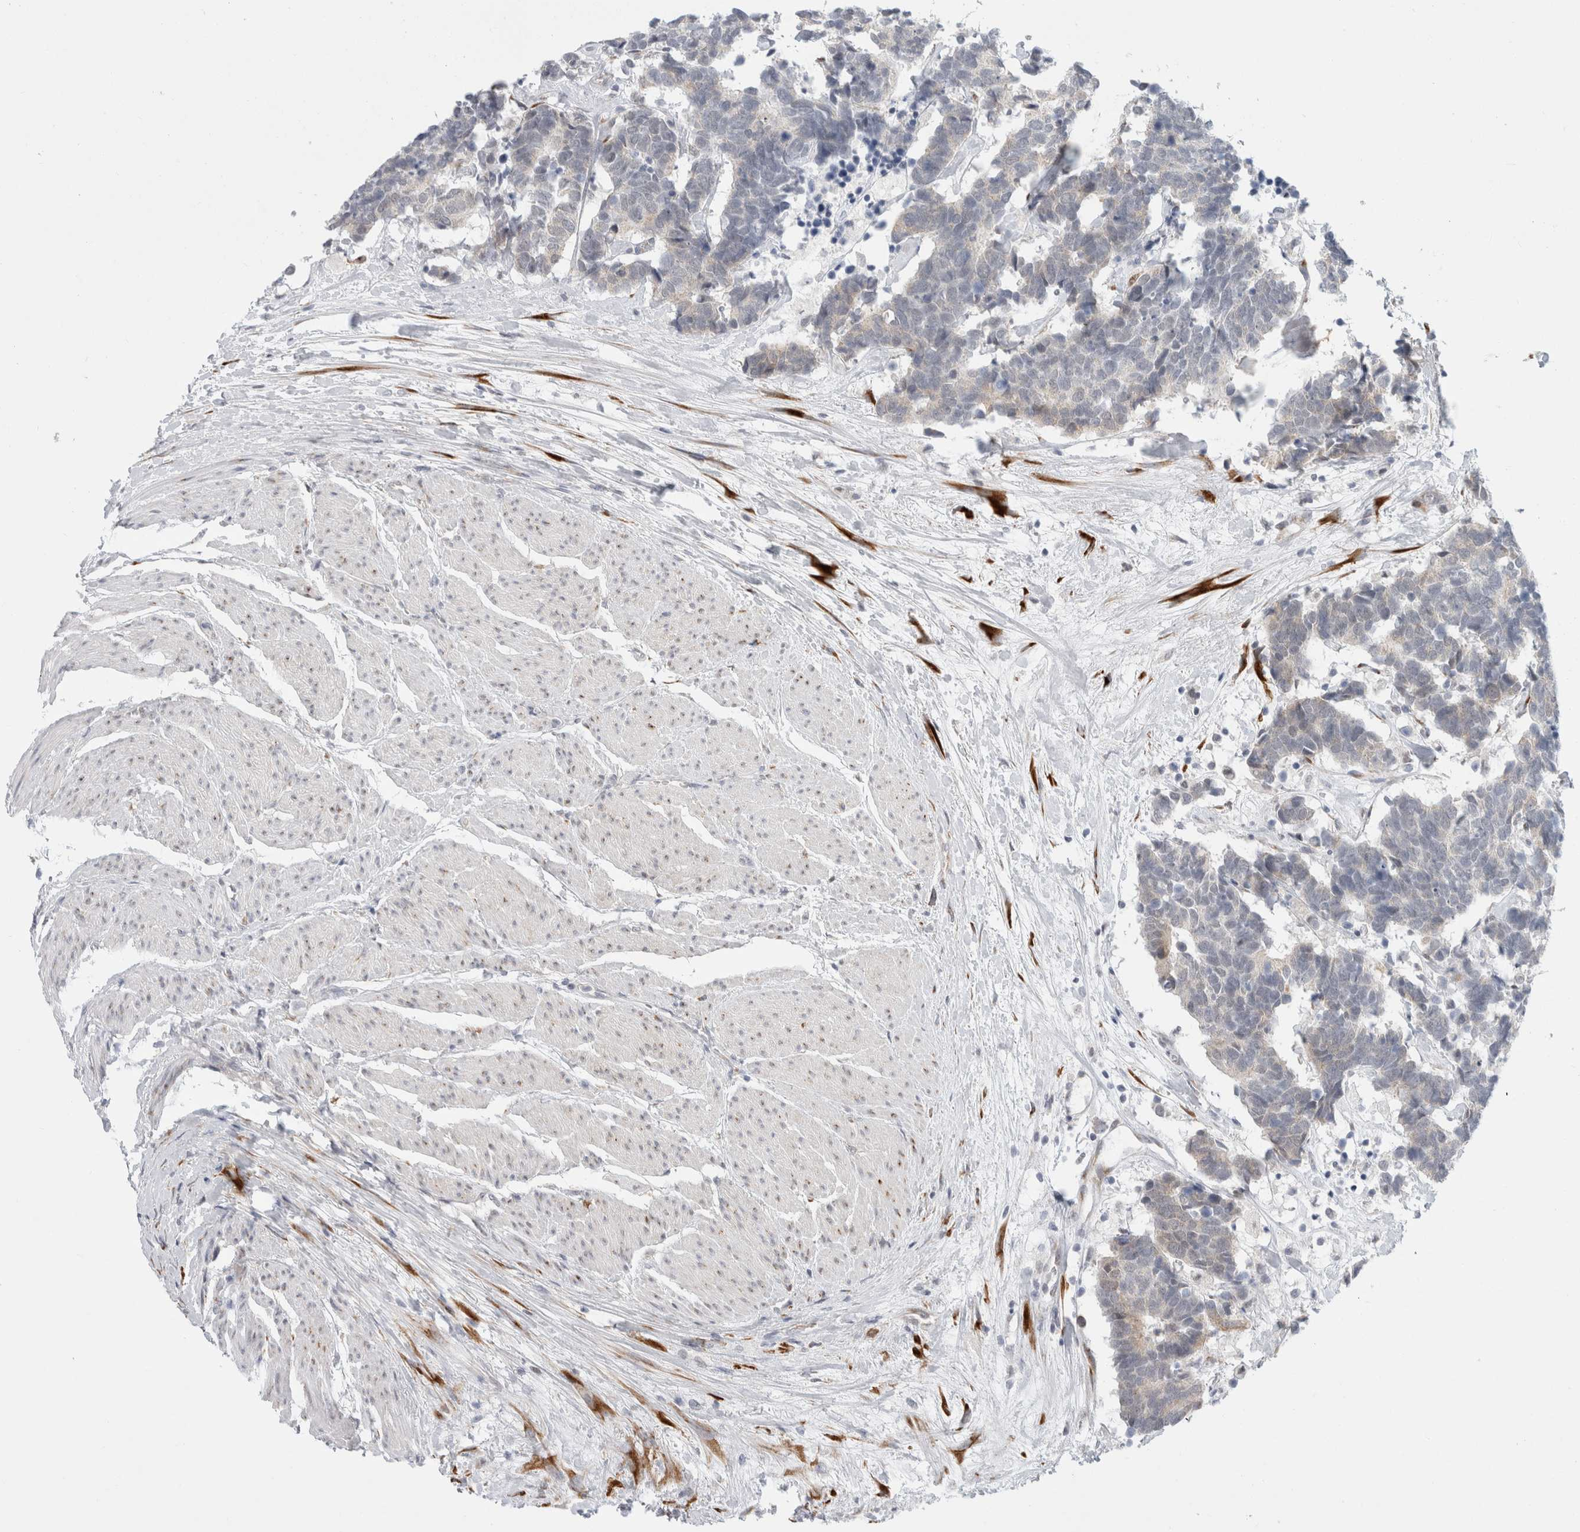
{"staining": {"intensity": "negative", "quantity": "none", "location": "none"}, "tissue": "carcinoid", "cell_type": "Tumor cells", "image_type": "cancer", "snomed": [{"axis": "morphology", "description": "Carcinoma, NOS"}, {"axis": "morphology", "description": "Carcinoid, malignant, NOS"}, {"axis": "topography", "description": "Urinary bladder"}], "caption": "Protein analysis of carcinoid reveals no significant expression in tumor cells. (Immunohistochemistry, brightfield microscopy, high magnification).", "gene": "TRMT1L", "patient": {"sex": "male", "age": 57}}